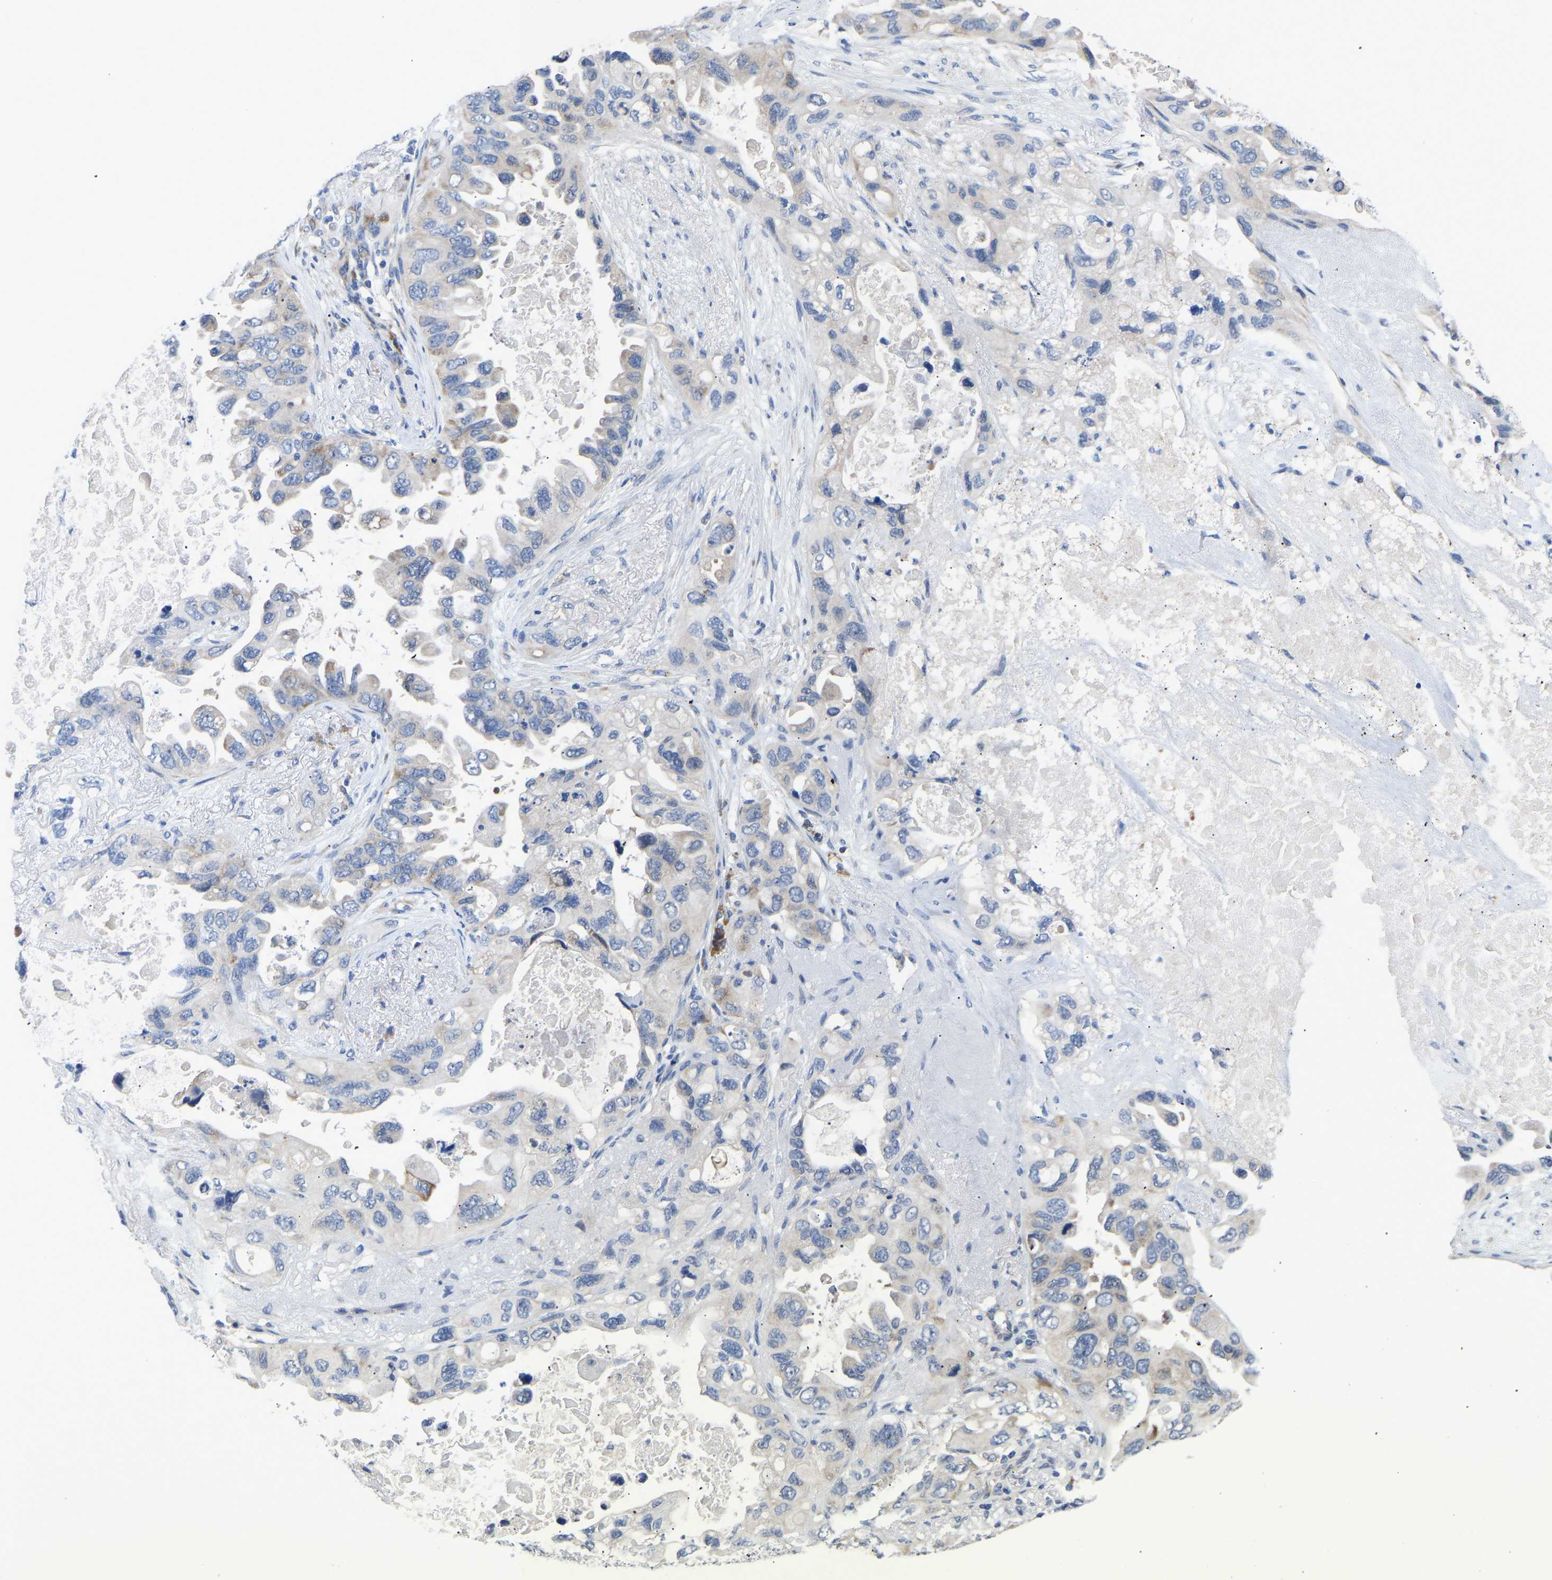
{"staining": {"intensity": "moderate", "quantity": "<25%", "location": "cytoplasmic/membranous"}, "tissue": "lung cancer", "cell_type": "Tumor cells", "image_type": "cancer", "snomed": [{"axis": "morphology", "description": "Squamous cell carcinoma, NOS"}, {"axis": "topography", "description": "Lung"}], "caption": "Brown immunohistochemical staining in lung cancer (squamous cell carcinoma) displays moderate cytoplasmic/membranous expression in approximately <25% of tumor cells. (DAB (3,3'-diaminobenzidine) IHC with brightfield microscopy, high magnification).", "gene": "ABCA10", "patient": {"sex": "female", "age": 73}}